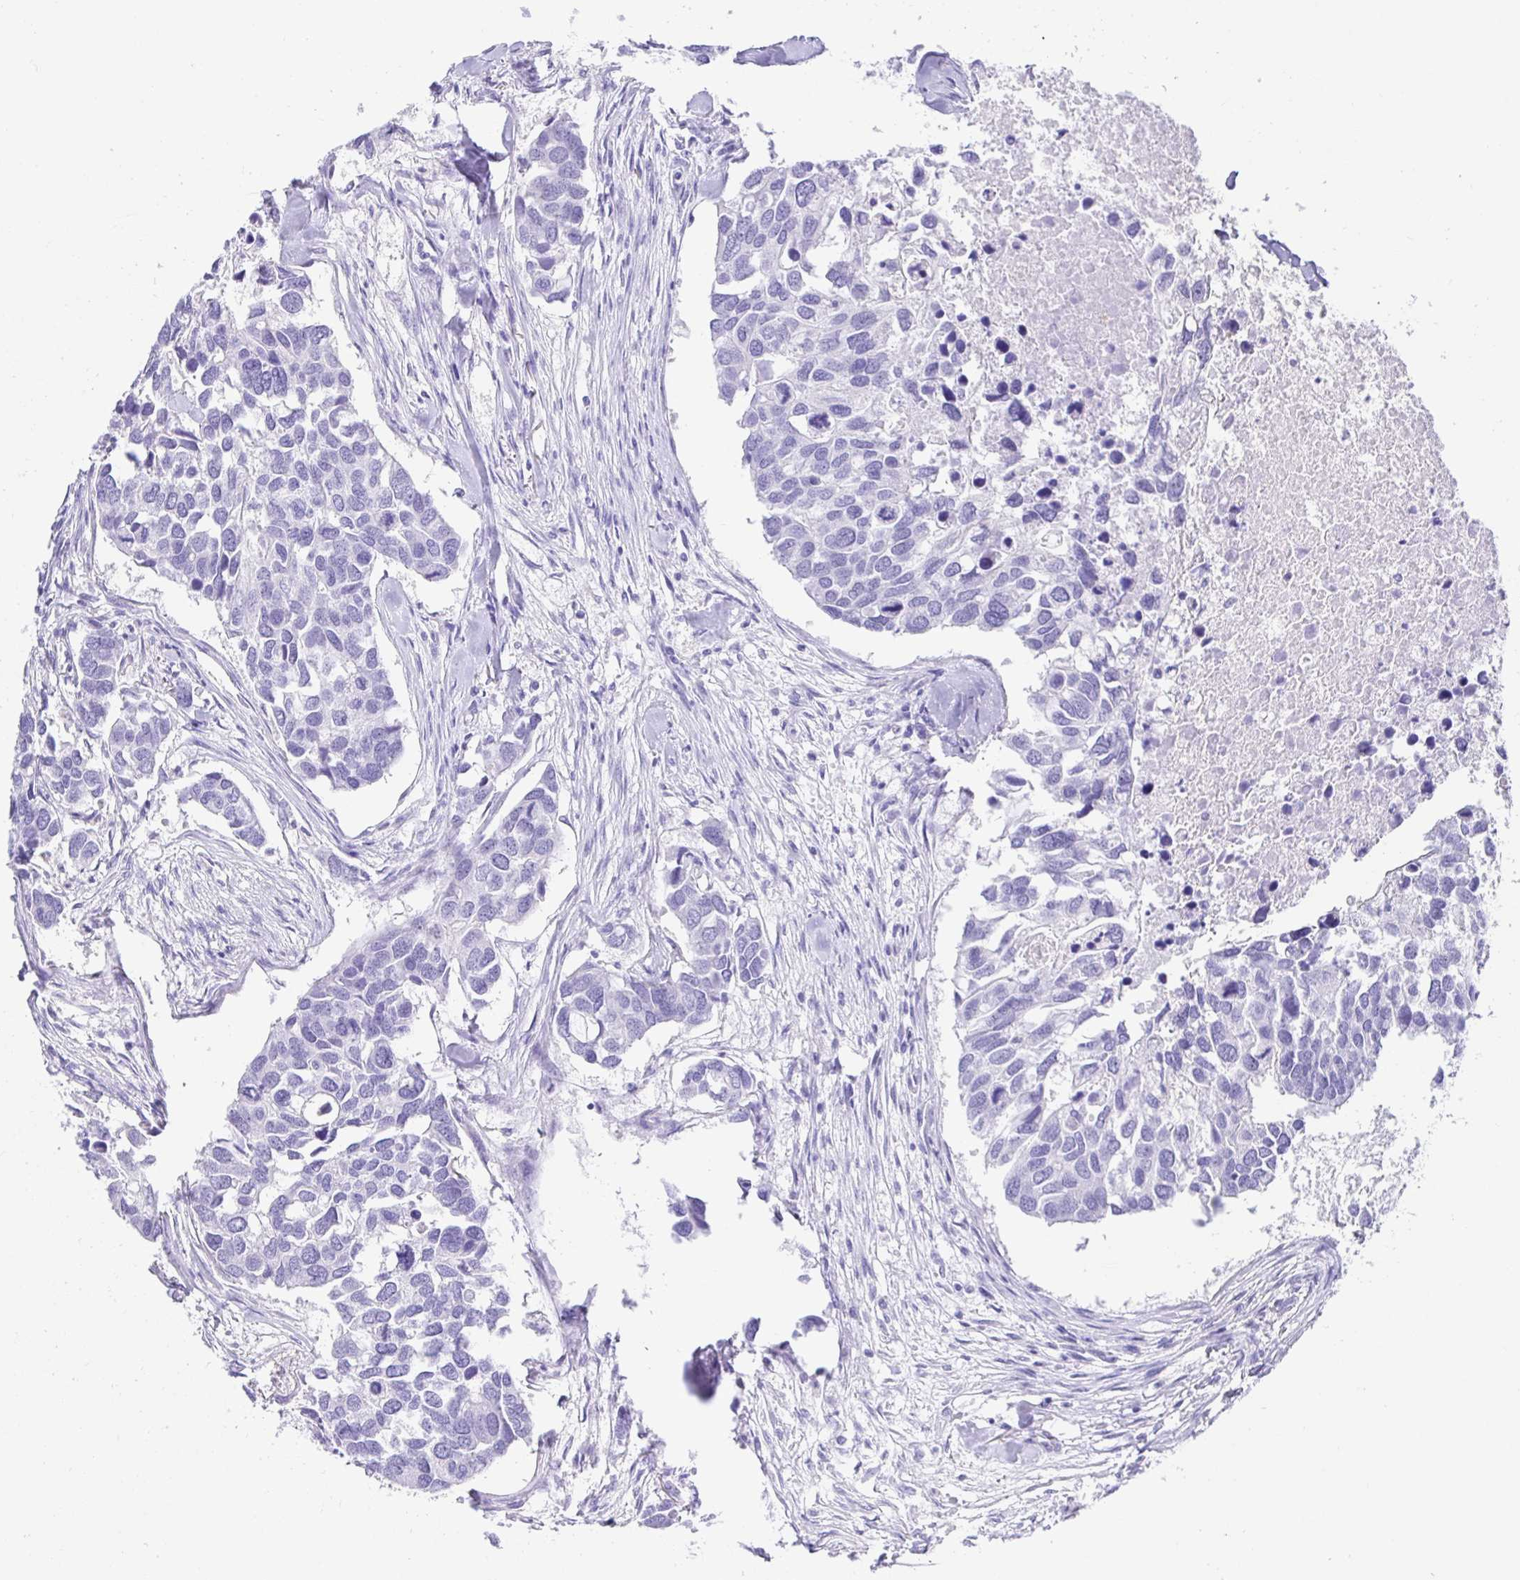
{"staining": {"intensity": "negative", "quantity": "none", "location": "none"}, "tissue": "breast cancer", "cell_type": "Tumor cells", "image_type": "cancer", "snomed": [{"axis": "morphology", "description": "Duct carcinoma"}, {"axis": "topography", "description": "Breast"}], "caption": "Tumor cells are negative for protein expression in human breast cancer (intraductal carcinoma). (DAB immunohistochemistry visualized using brightfield microscopy, high magnification).", "gene": "PRAMEF19", "patient": {"sex": "female", "age": 83}}